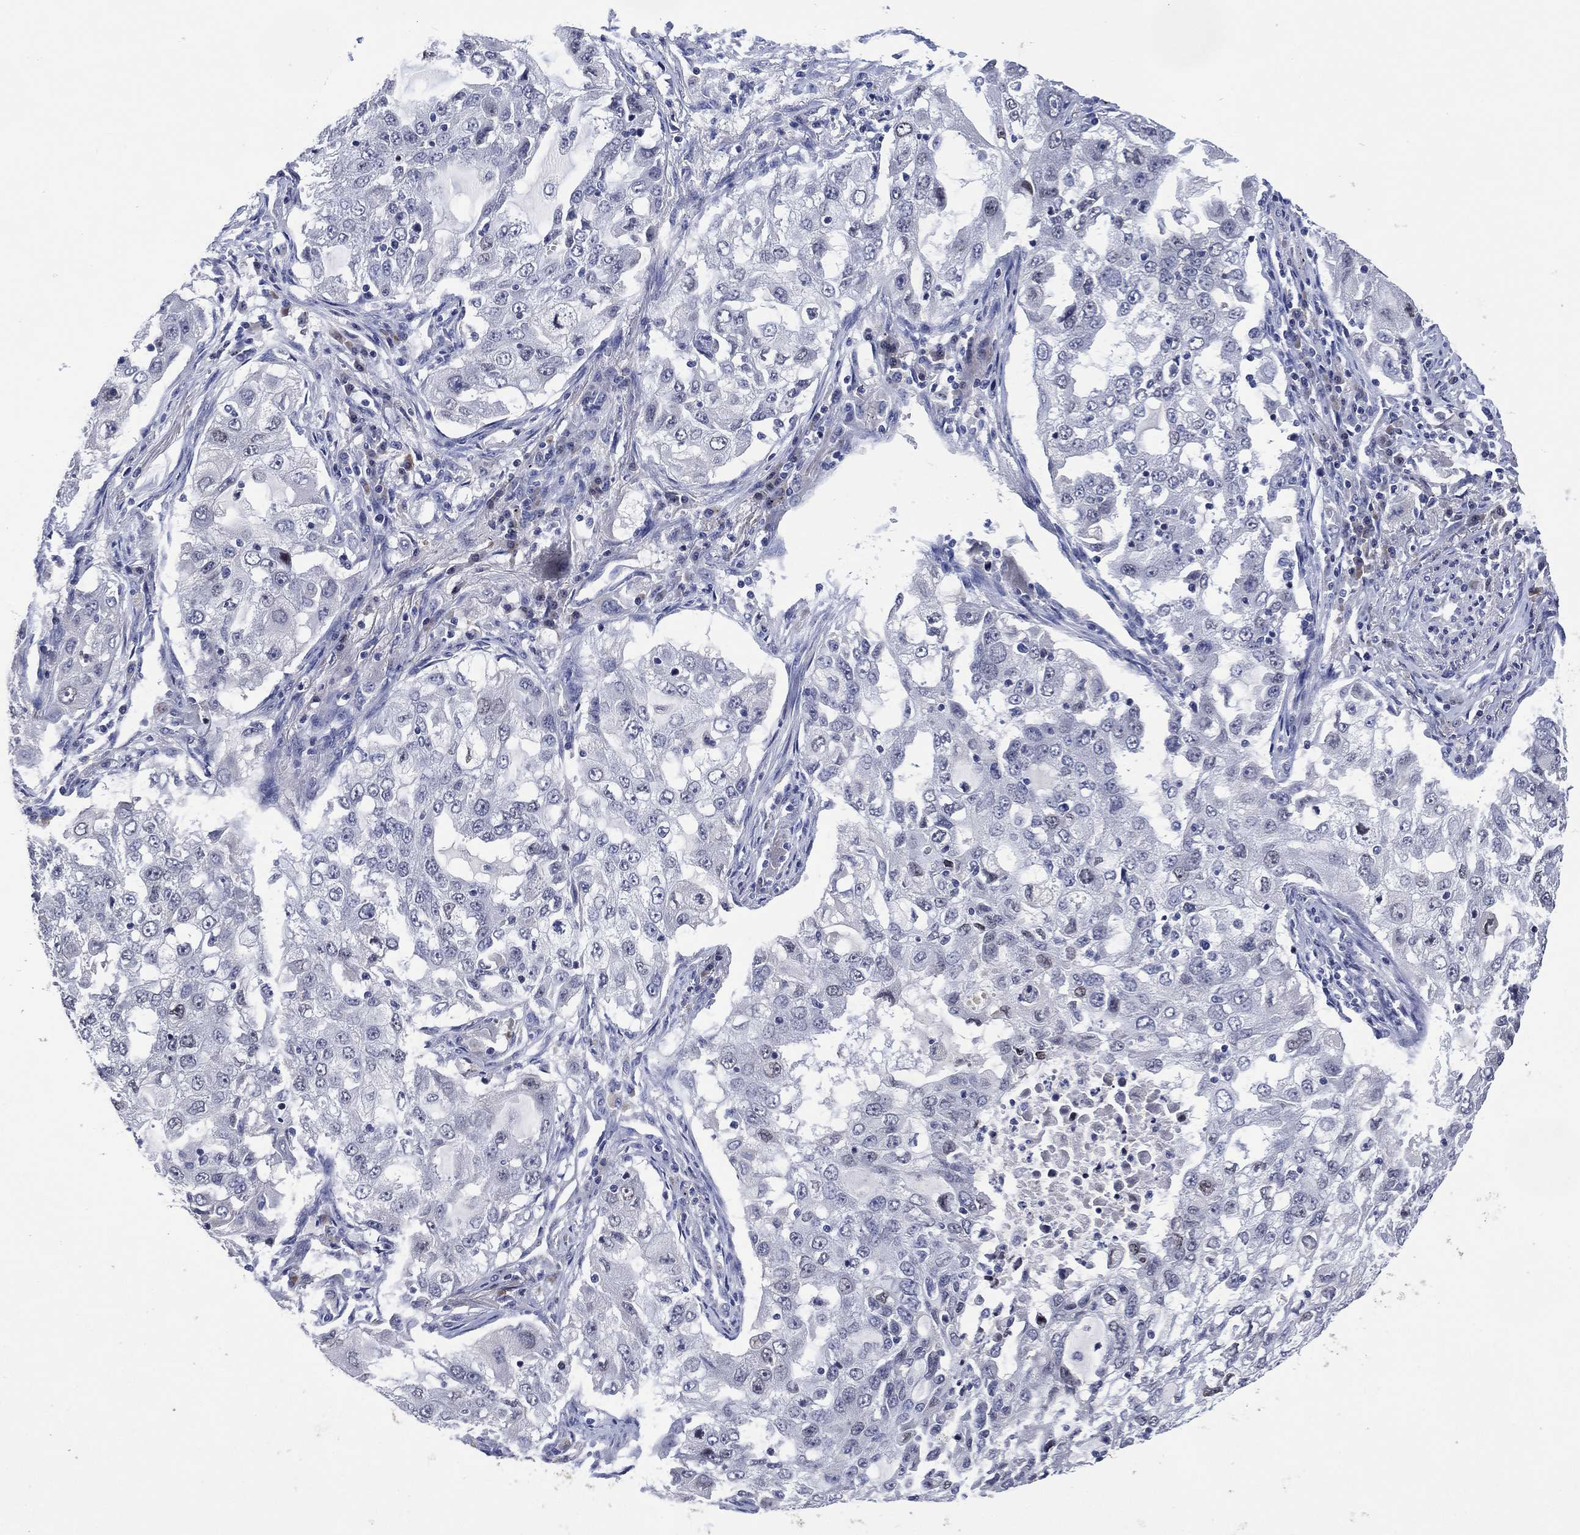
{"staining": {"intensity": "negative", "quantity": "none", "location": "none"}, "tissue": "lung cancer", "cell_type": "Tumor cells", "image_type": "cancer", "snomed": [{"axis": "morphology", "description": "Adenocarcinoma, NOS"}, {"axis": "topography", "description": "Lung"}], "caption": "Protein analysis of lung cancer demonstrates no significant expression in tumor cells. (DAB immunohistochemistry (IHC) with hematoxylin counter stain).", "gene": "USP26", "patient": {"sex": "female", "age": 61}}